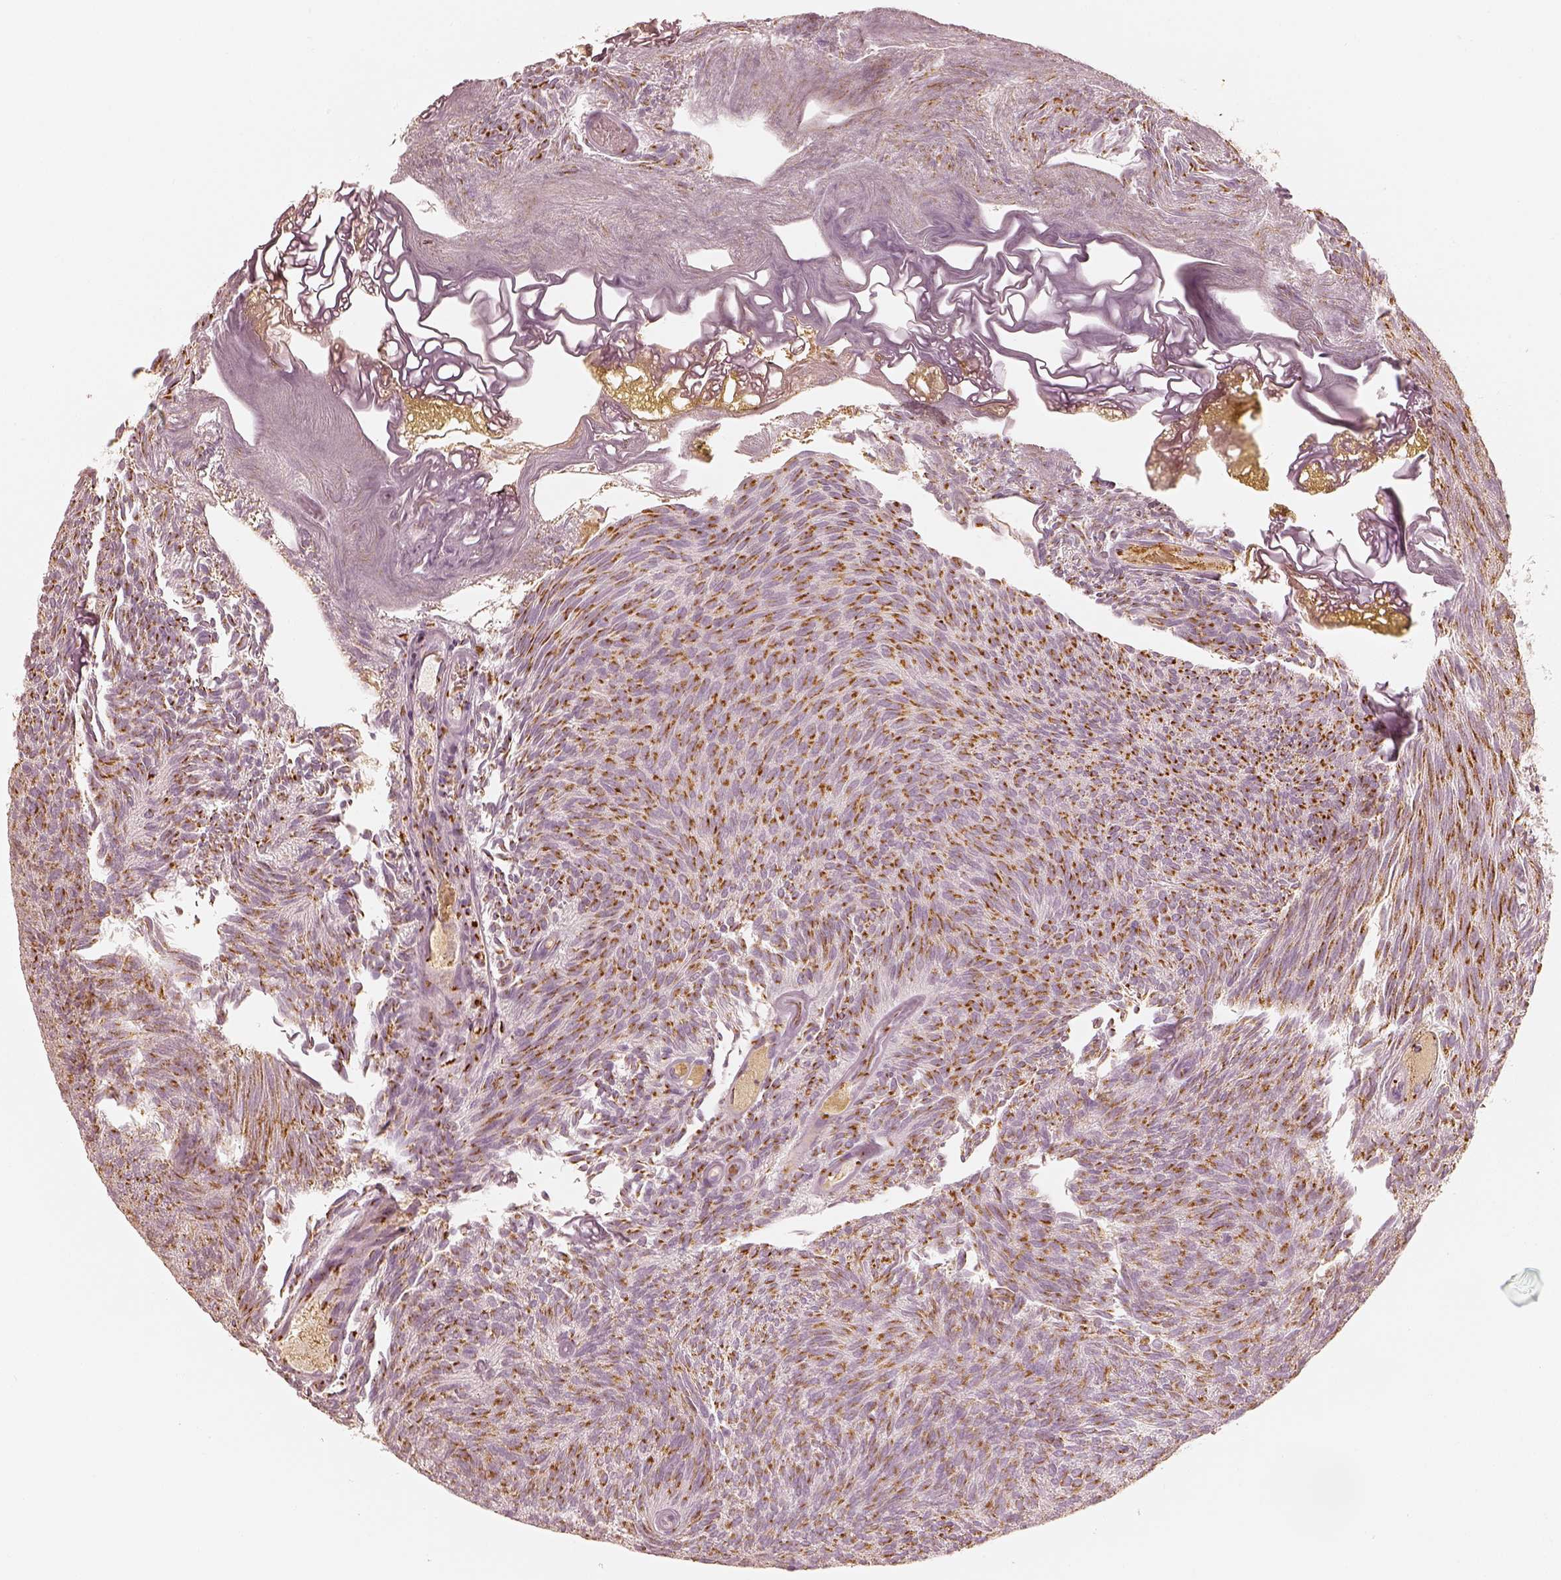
{"staining": {"intensity": "strong", "quantity": ">75%", "location": "cytoplasmic/membranous"}, "tissue": "urothelial cancer", "cell_type": "Tumor cells", "image_type": "cancer", "snomed": [{"axis": "morphology", "description": "Urothelial carcinoma, Low grade"}, {"axis": "topography", "description": "Urinary bladder"}], "caption": "Tumor cells demonstrate high levels of strong cytoplasmic/membranous positivity in approximately >75% of cells in low-grade urothelial carcinoma.", "gene": "GORASP2", "patient": {"sex": "male", "age": 77}}